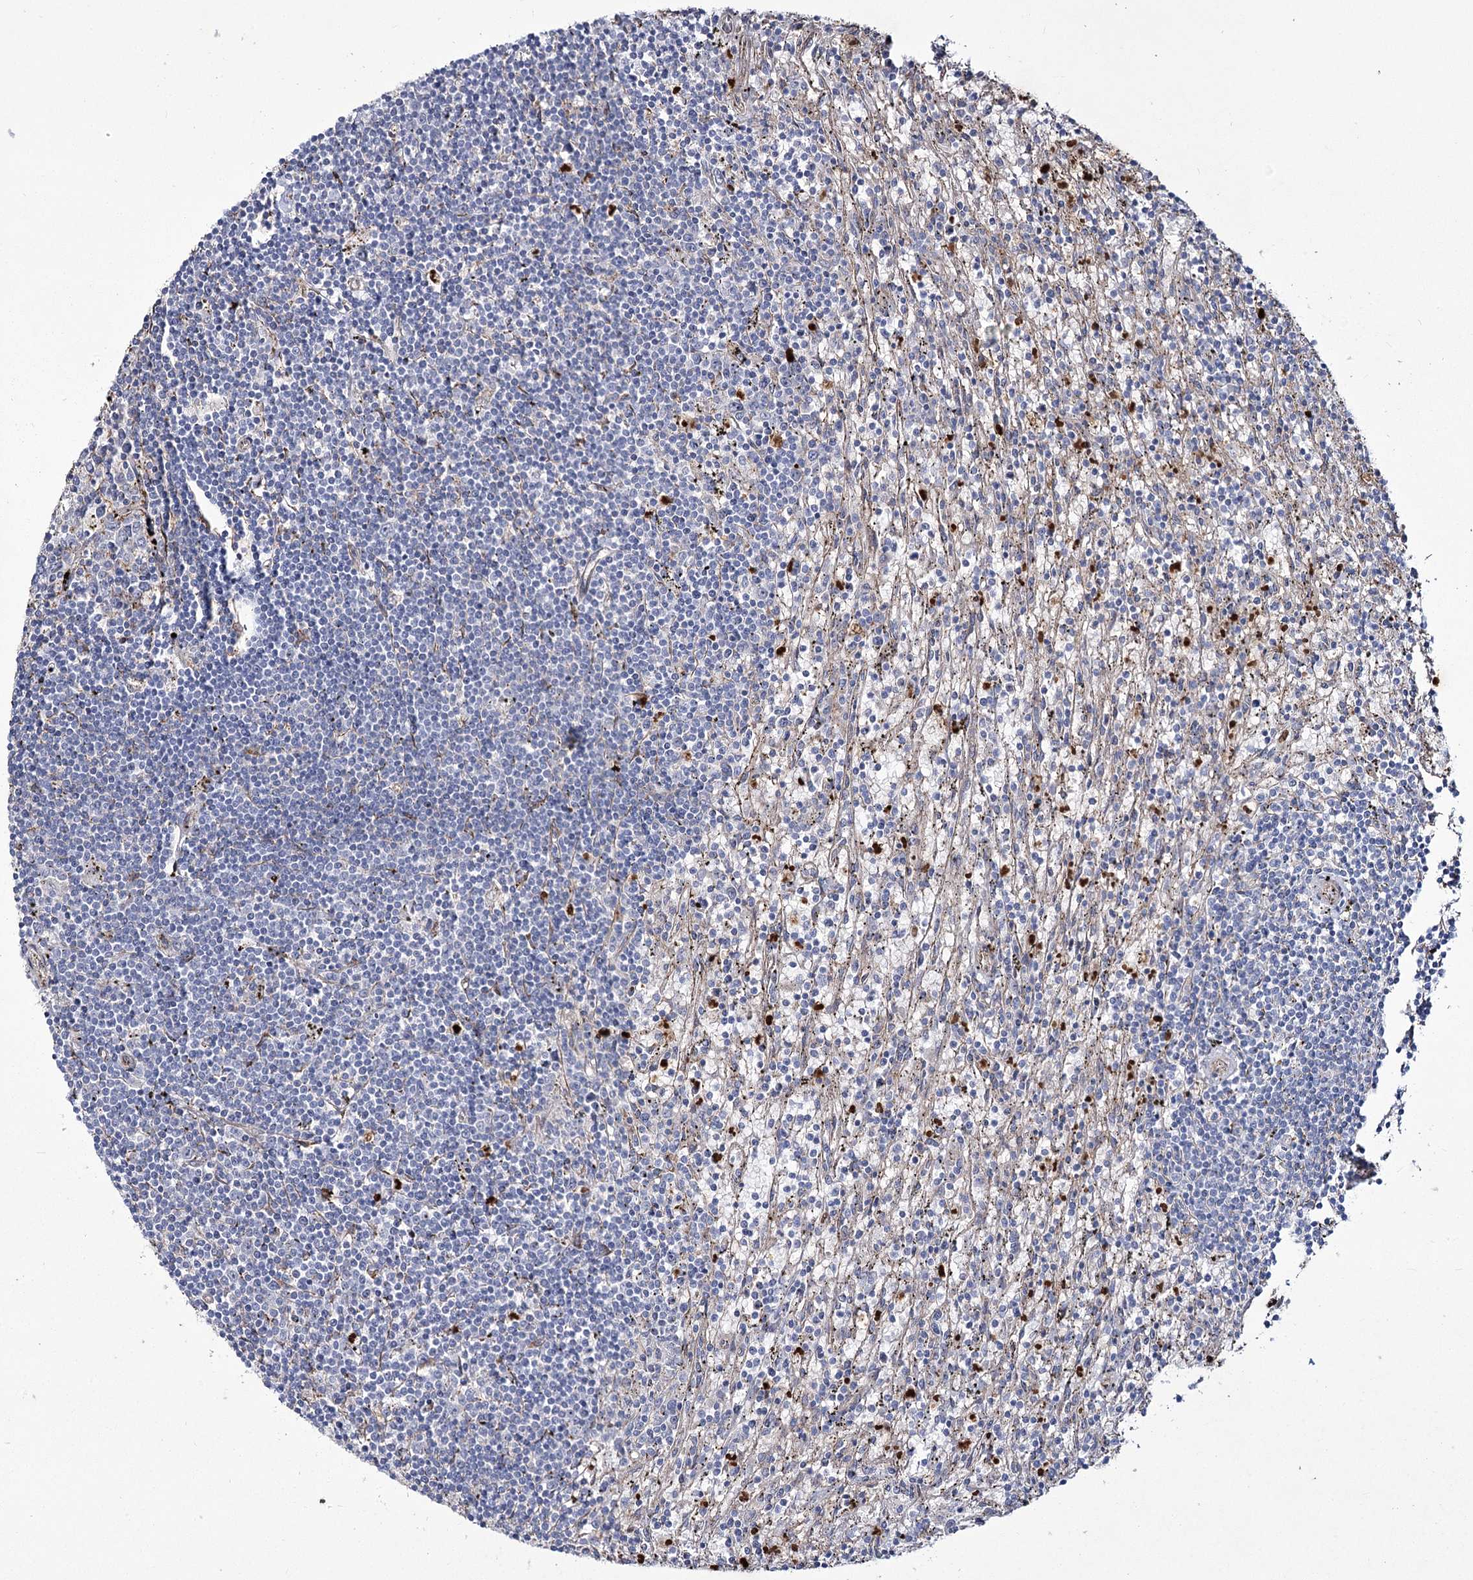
{"staining": {"intensity": "negative", "quantity": "none", "location": "none"}, "tissue": "lymphoma", "cell_type": "Tumor cells", "image_type": "cancer", "snomed": [{"axis": "morphology", "description": "Malignant lymphoma, non-Hodgkin's type, Low grade"}, {"axis": "topography", "description": "Spleen"}], "caption": "The histopathology image exhibits no significant staining in tumor cells of malignant lymphoma, non-Hodgkin's type (low-grade).", "gene": "ME3", "patient": {"sex": "male", "age": 76}}